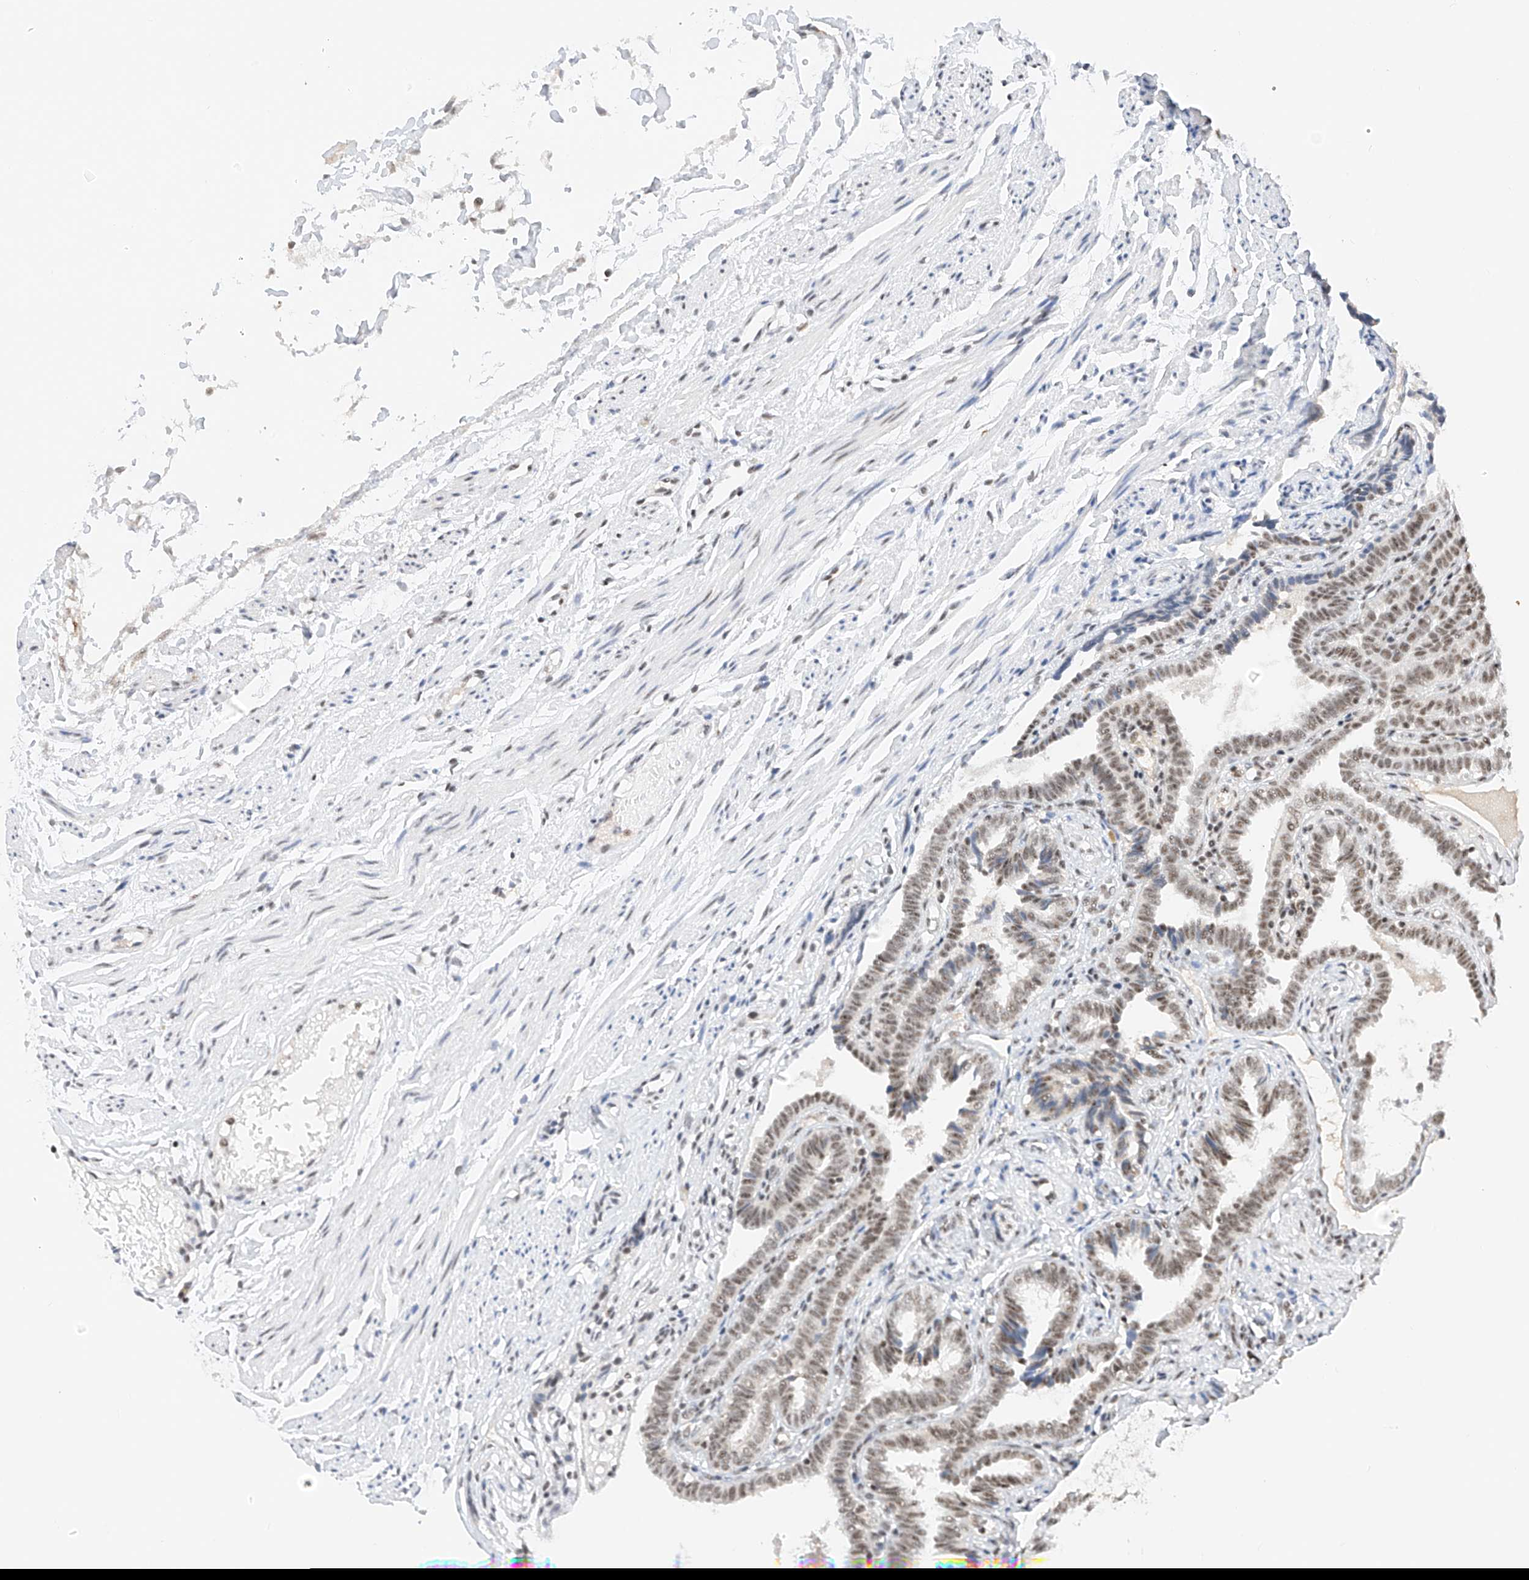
{"staining": {"intensity": "moderate", "quantity": ">75%", "location": "nuclear"}, "tissue": "fallopian tube", "cell_type": "Glandular cells", "image_type": "normal", "snomed": [{"axis": "morphology", "description": "Normal tissue, NOS"}, {"axis": "topography", "description": "Fallopian tube"}], "caption": "A medium amount of moderate nuclear expression is identified in approximately >75% of glandular cells in benign fallopian tube. (Stains: DAB in brown, nuclei in blue, Microscopy: brightfield microscopy at high magnification).", "gene": "NRF1", "patient": {"sex": "female", "age": 39}}